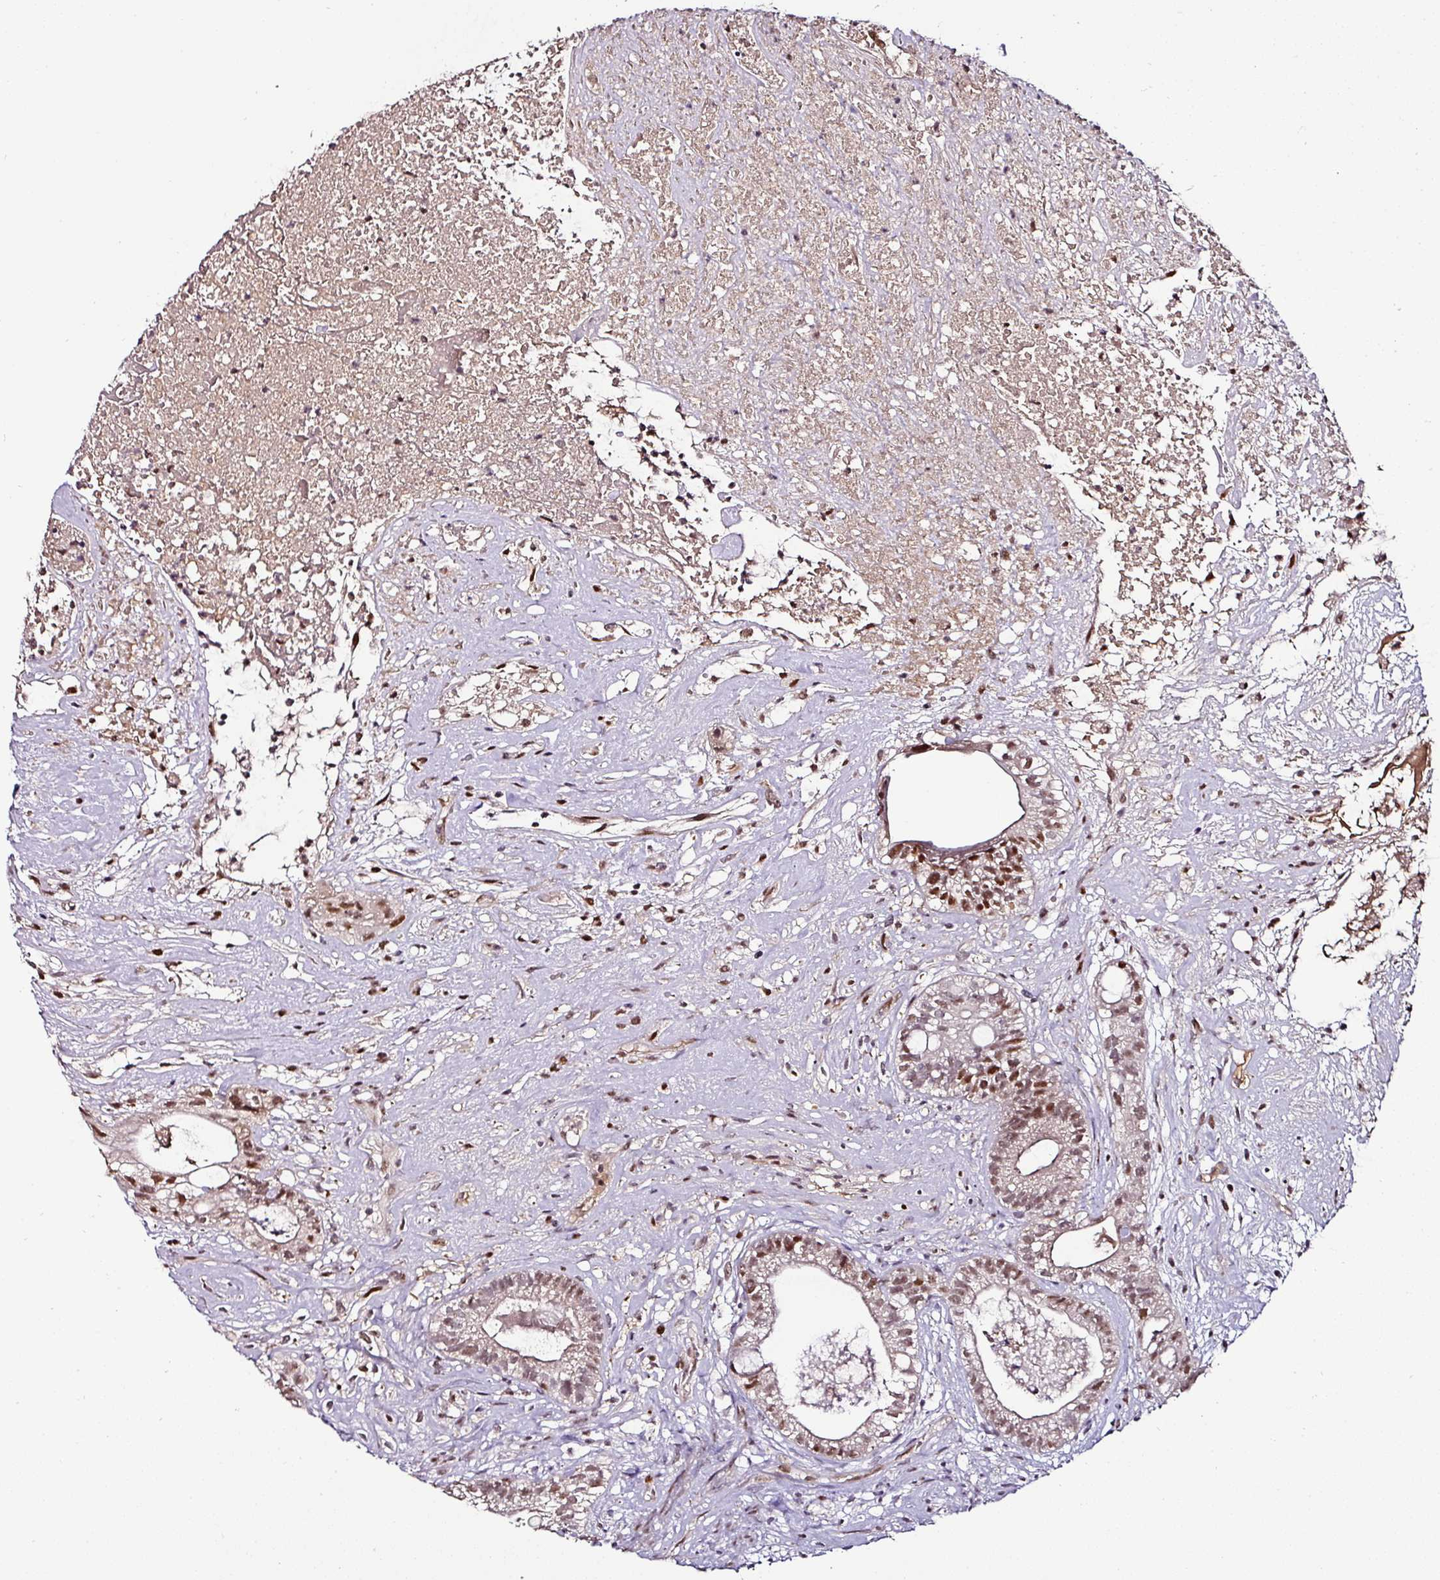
{"staining": {"intensity": "moderate", "quantity": ">75%", "location": "nuclear"}, "tissue": "testis cancer", "cell_type": "Tumor cells", "image_type": "cancer", "snomed": [{"axis": "morphology", "description": "Seminoma, NOS"}, {"axis": "morphology", "description": "Carcinoma, Embryonal, NOS"}, {"axis": "topography", "description": "Testis"}], "caption": "The photomicrograph demonstrates a brown stain indicating the presence of a protein in the nuclear of tumor cells in embryonal carcinoma (testis).", "gene": "KLF16", "patient": {"sex": "male", "age": 41}}